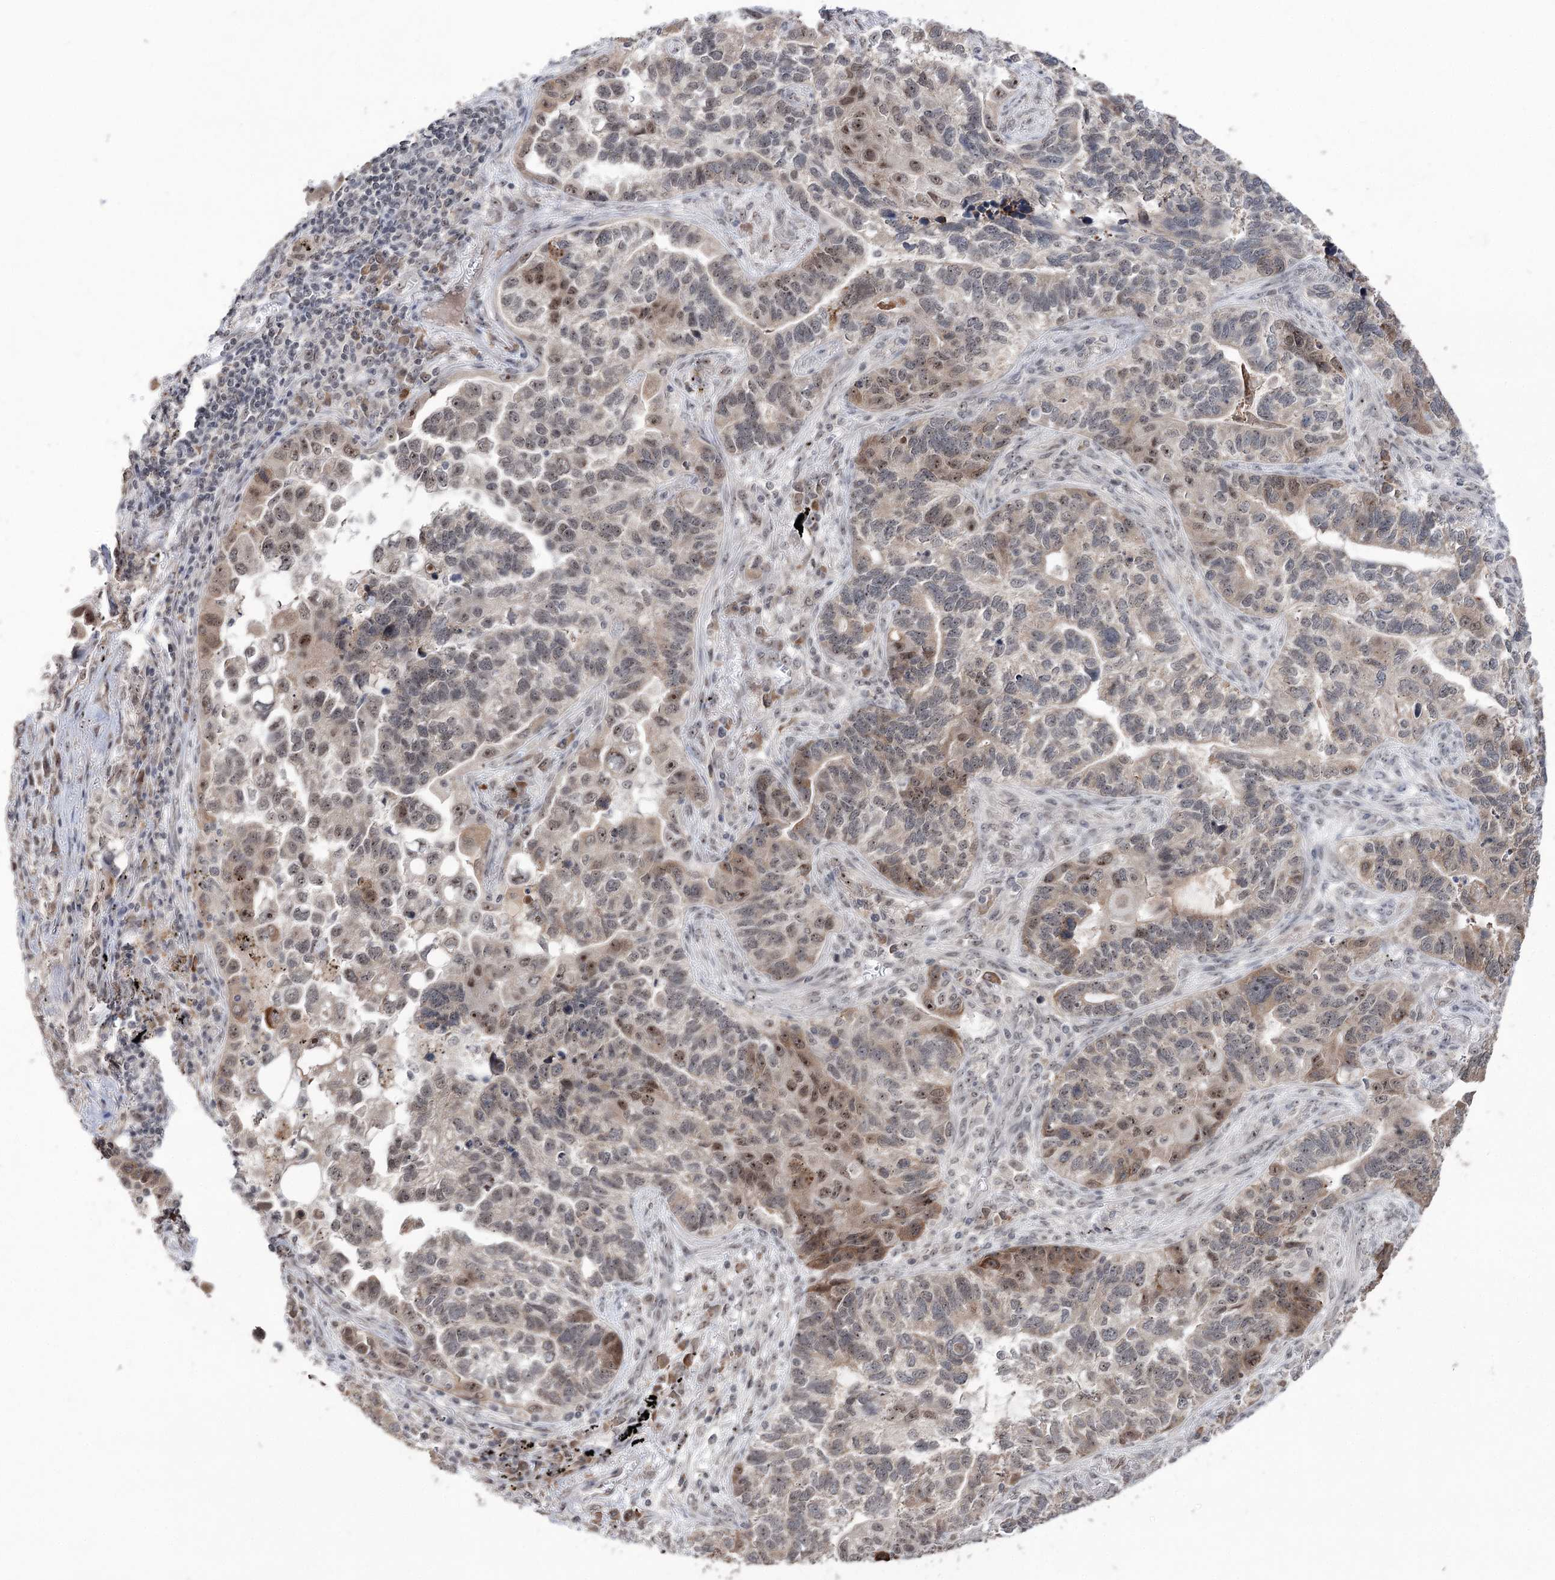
{"staining": {"intensity": "moderate", "quantity": "<25%", "location": "cytoplasmic/membranous,nuclear"}, "tissue": "lung cancer", "cell_type": "Tumor cells", "image_type": "cancer", "snomed": [{"axis": "morphology", "description": "Adenocarcinoma, NOS"}, {"axis": "topography", "description": "Lung"}], "caption": "Immunohistochemistry (IHC) (DAB) staining of human lung cancer shows moderate cytoplasmic/membranous and nuclear protein positivity in about <25% of tumor cells.", "gene": "VGLL4", "patient": {"sex": "male", "age": 67}}